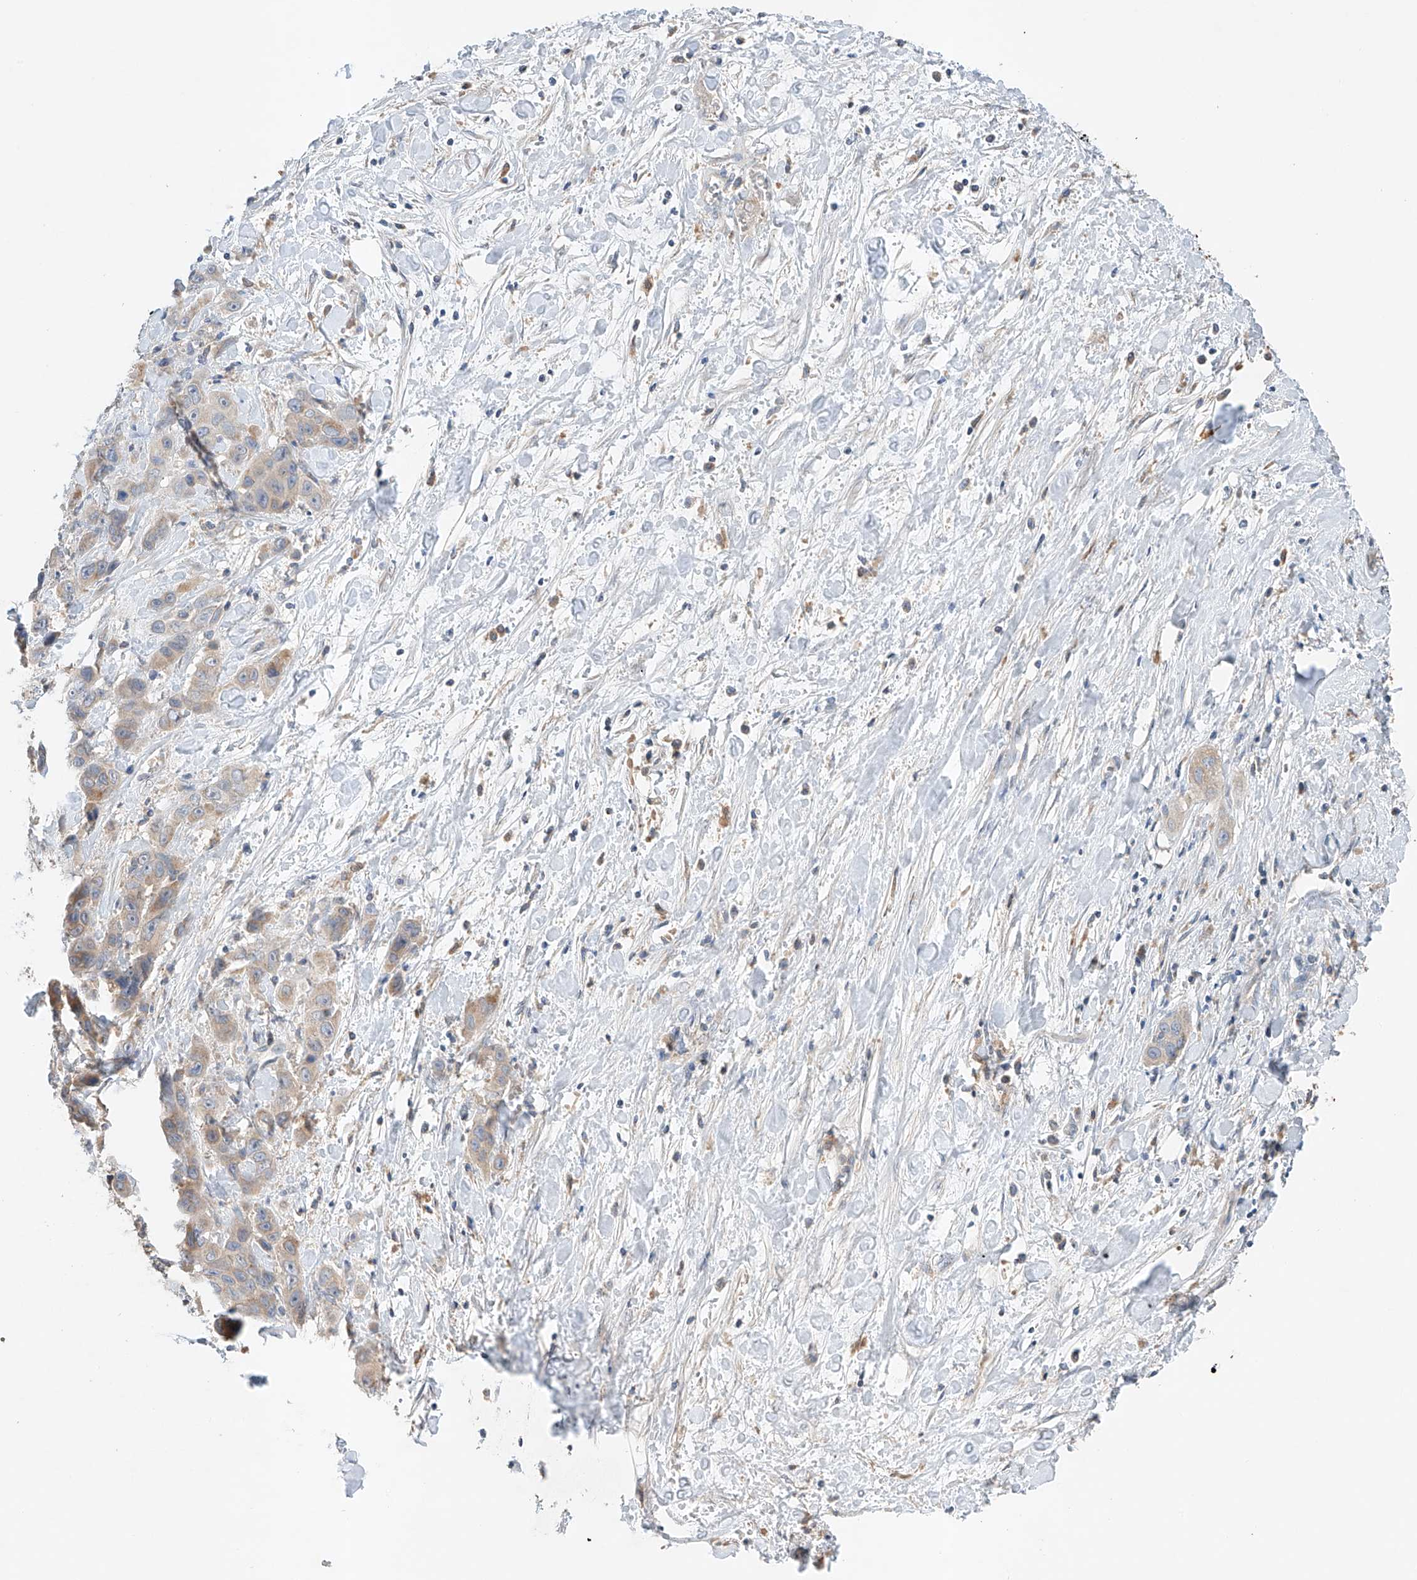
{"staining": {"intensity": "weak", "quantity": "25%-75%", "location": "cytoplasmic/membranous"}, "tissue": "liver cancer", "cell_type": "Tumor cells", "image_type": "cancer", "snomed": [{"axis": "morphology", "description": "Cholangiocarcinoma"}, {"axis": "topography", "description": "Liver"}], "caption": "IHC image of neoplastic tissue: human liver cholangiocarcinoma stained using IHC demonstrates low levels of weak protein expression localized specifically in the cytoplasmic/membranous of tumor cells, appearing as a cytoplasmic/membranous brown color.", "gene": "GPC4", "patient": {"sex": "female", "age": 52}}